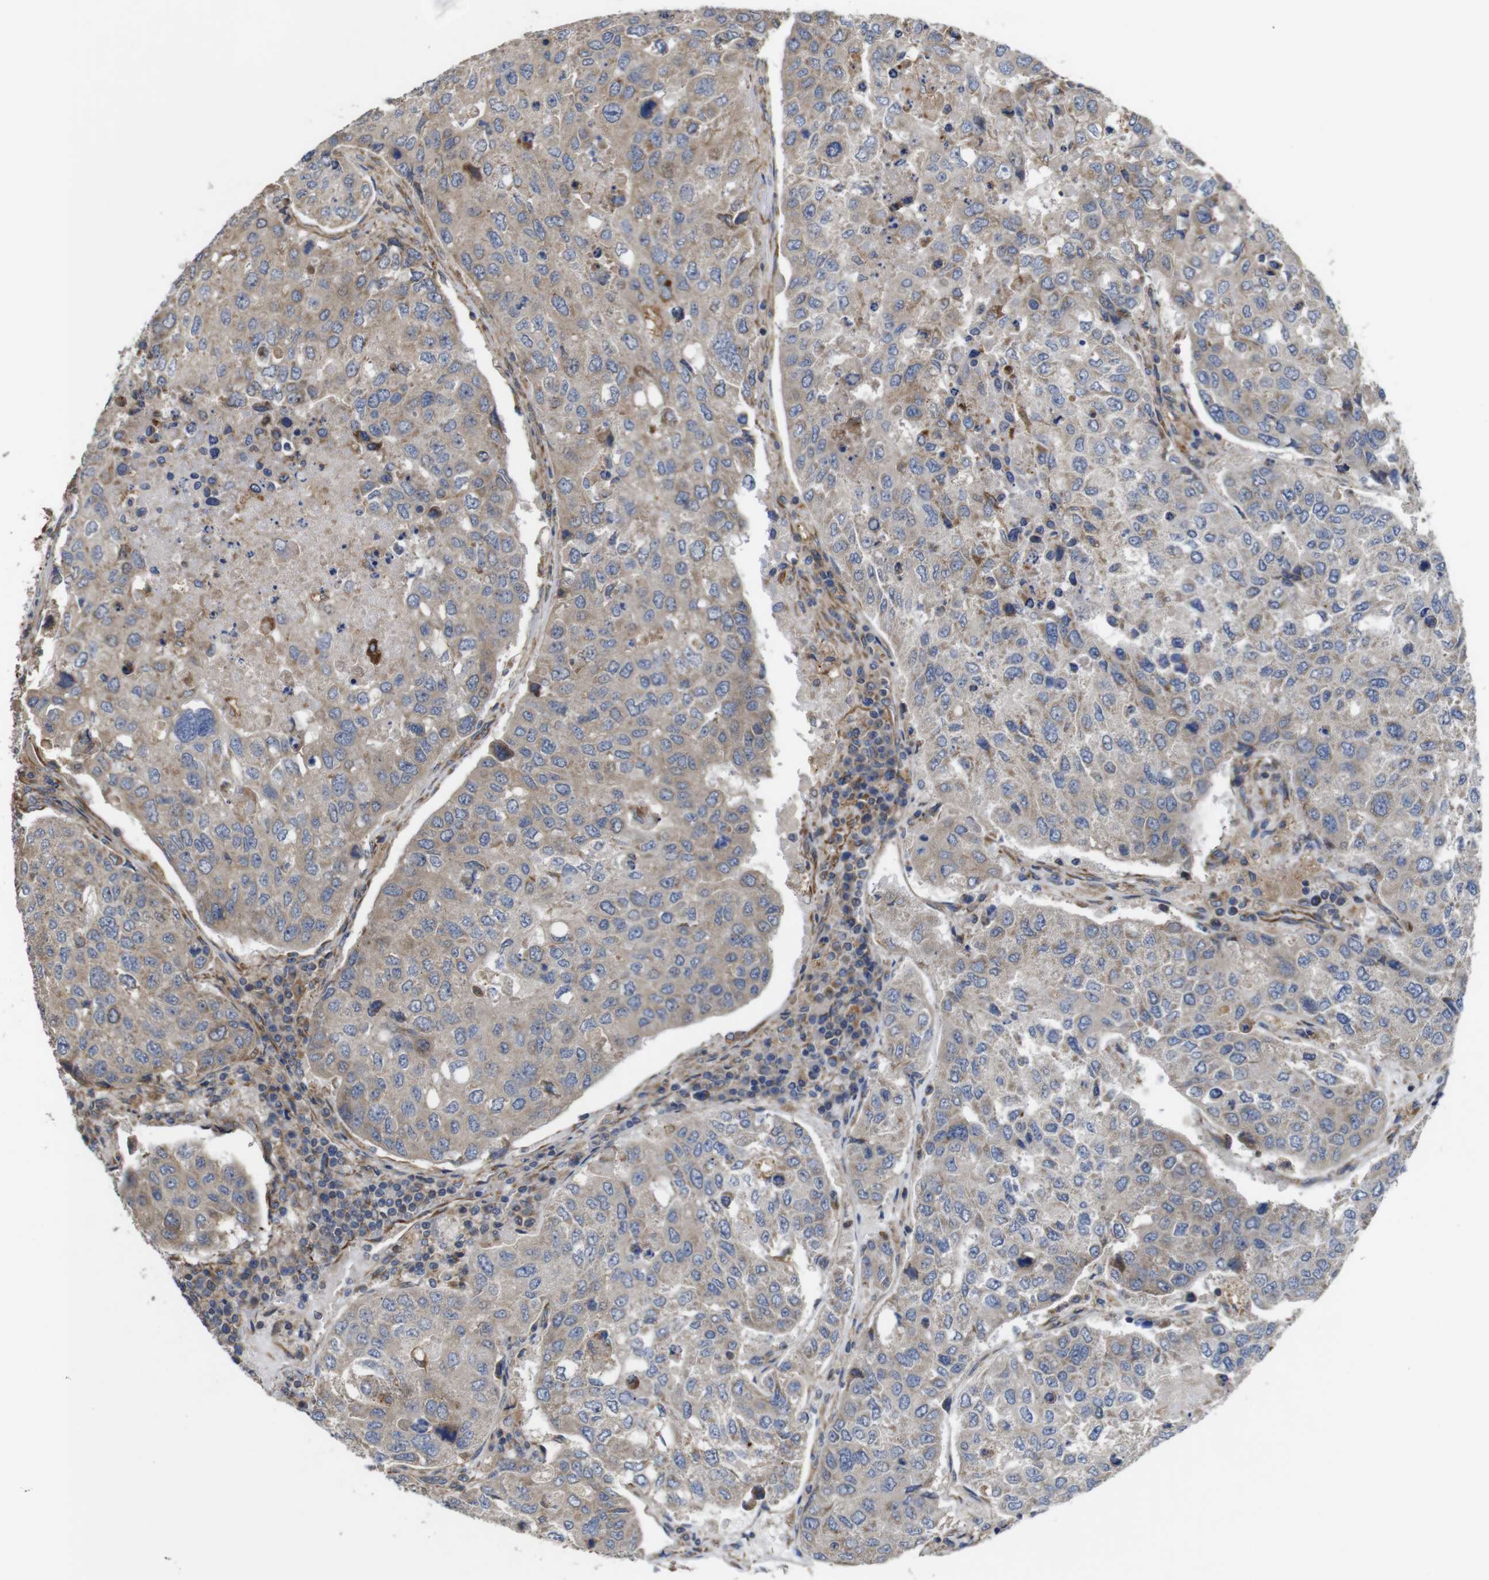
{"staining": {"intensity": "weak", "quantity": ">75%", "location": "cytoplasmic/membranous"}, "tissue": "urothelial cancer", "cell_type": "Tumor cells", "image_type": "cancer", "snomed": [{"axis": "morphology", "description": "Urothelial carcinoma, High grade"}, {"axis": "topography", "description": "Lymph node"}, {"axis": "topography", "description": "Urinary bladder"}], "caption": "High-power microscopy captured an IHC photomicrograph of urothelial cancer, revealing weak cytoplasmic/membranous staining in about >75% of tumor cells. The protein of interest is stained brown, and the nuclei are stained in blue (DAB (3,3'-diaminobenzidine) IHC with brightfield microscopy, high magnification).", "gene": "POMK", "patient": {"sex": "male", "age": 51}}